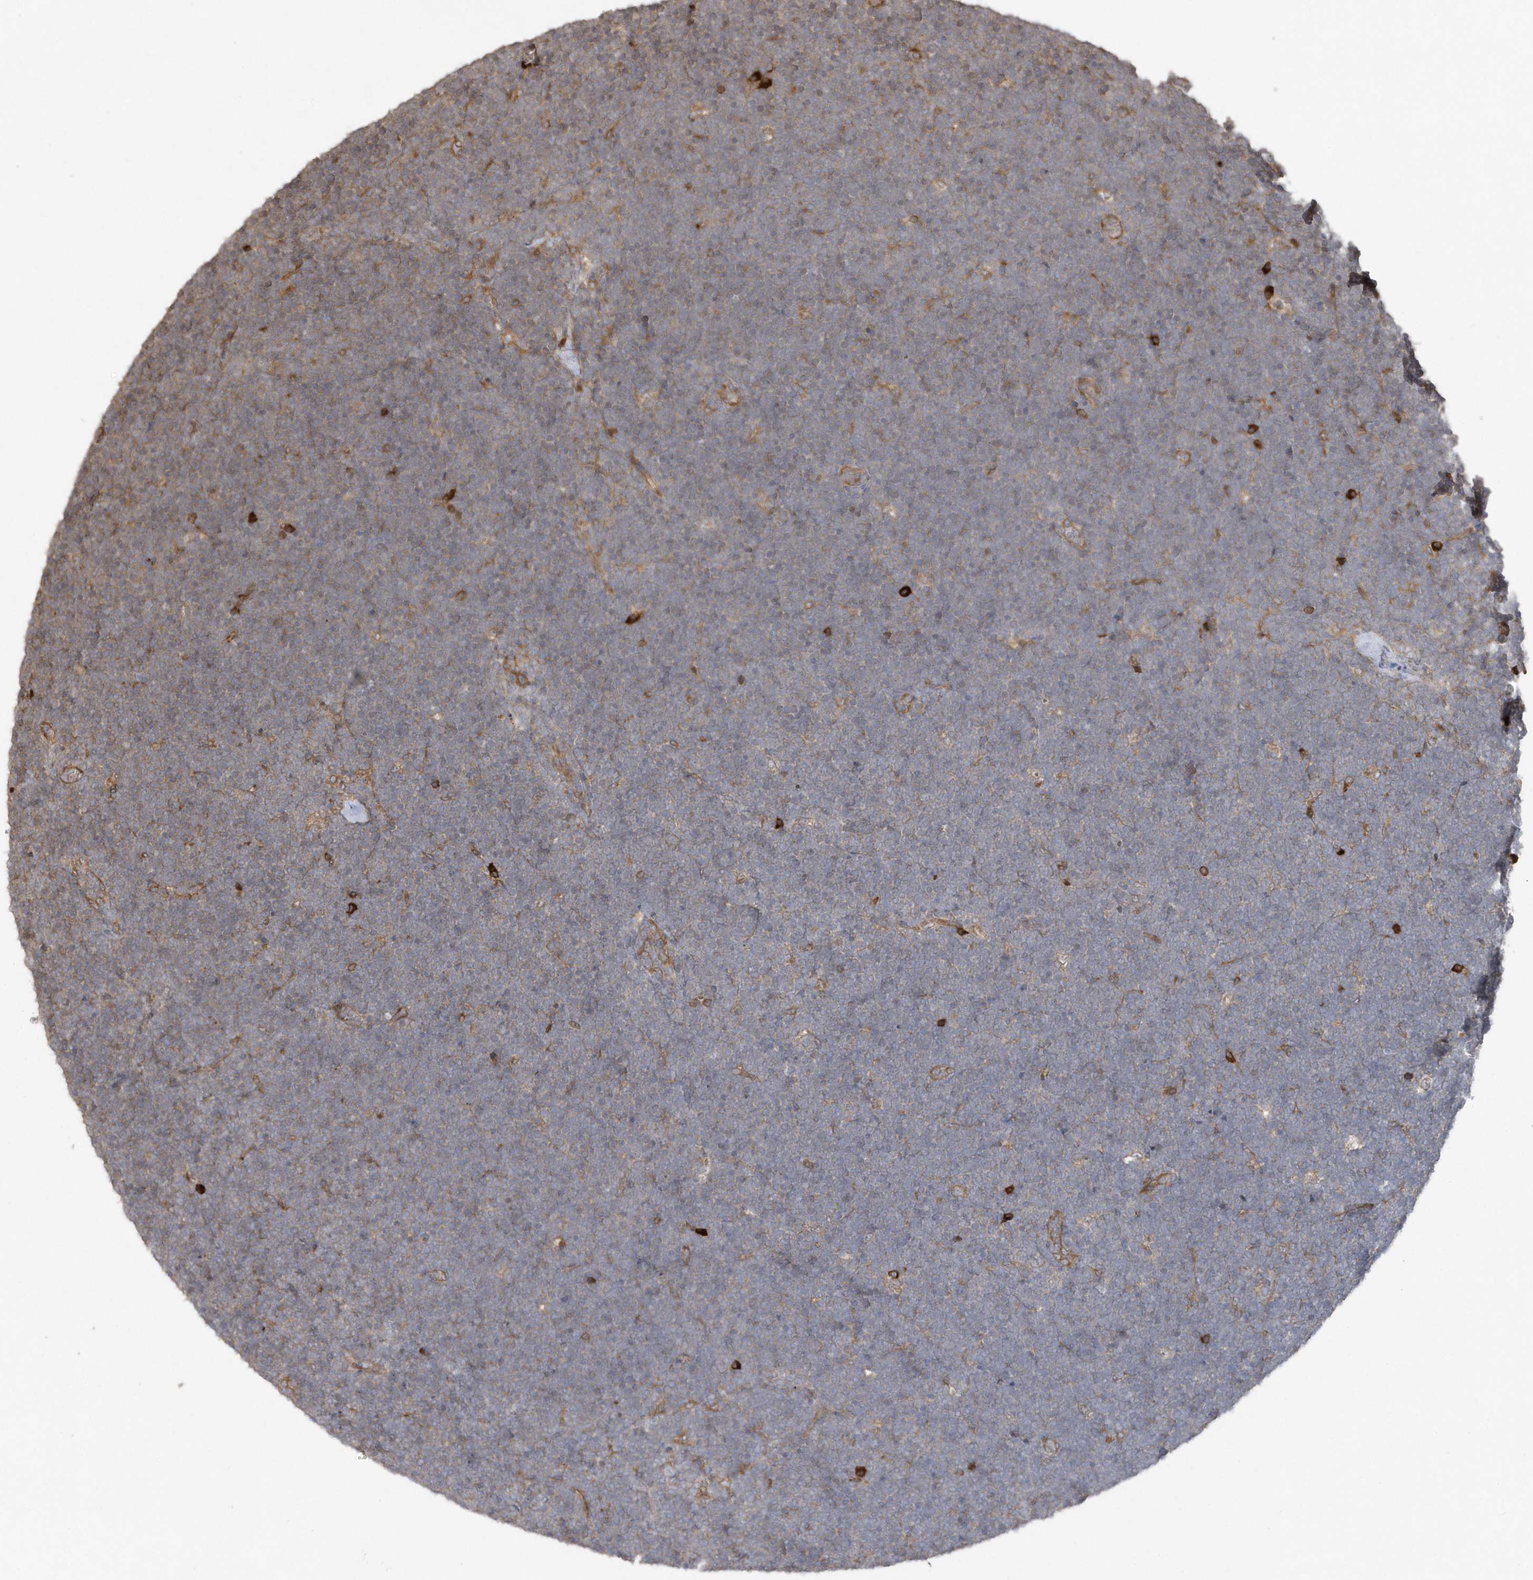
{"staining": {"intensity": "negative", "quantity": "none", "location": "none"}, "tissue": "lymphoma", "cell_type": "Tumor cells", "image_type": "cancer", "snomed": [{"axis": "morphology", "description": "Malignant lymphoma, non-Hodgkin's type, High grade"}, {"axis": "topography", "description": "Lymph node"}], "caption": "Photomicrograph shows no significant protein positivity in tumor cells of lymphoma.", "gene": "HERPUD1", "patient": {"sex": "male", "age": 13}}